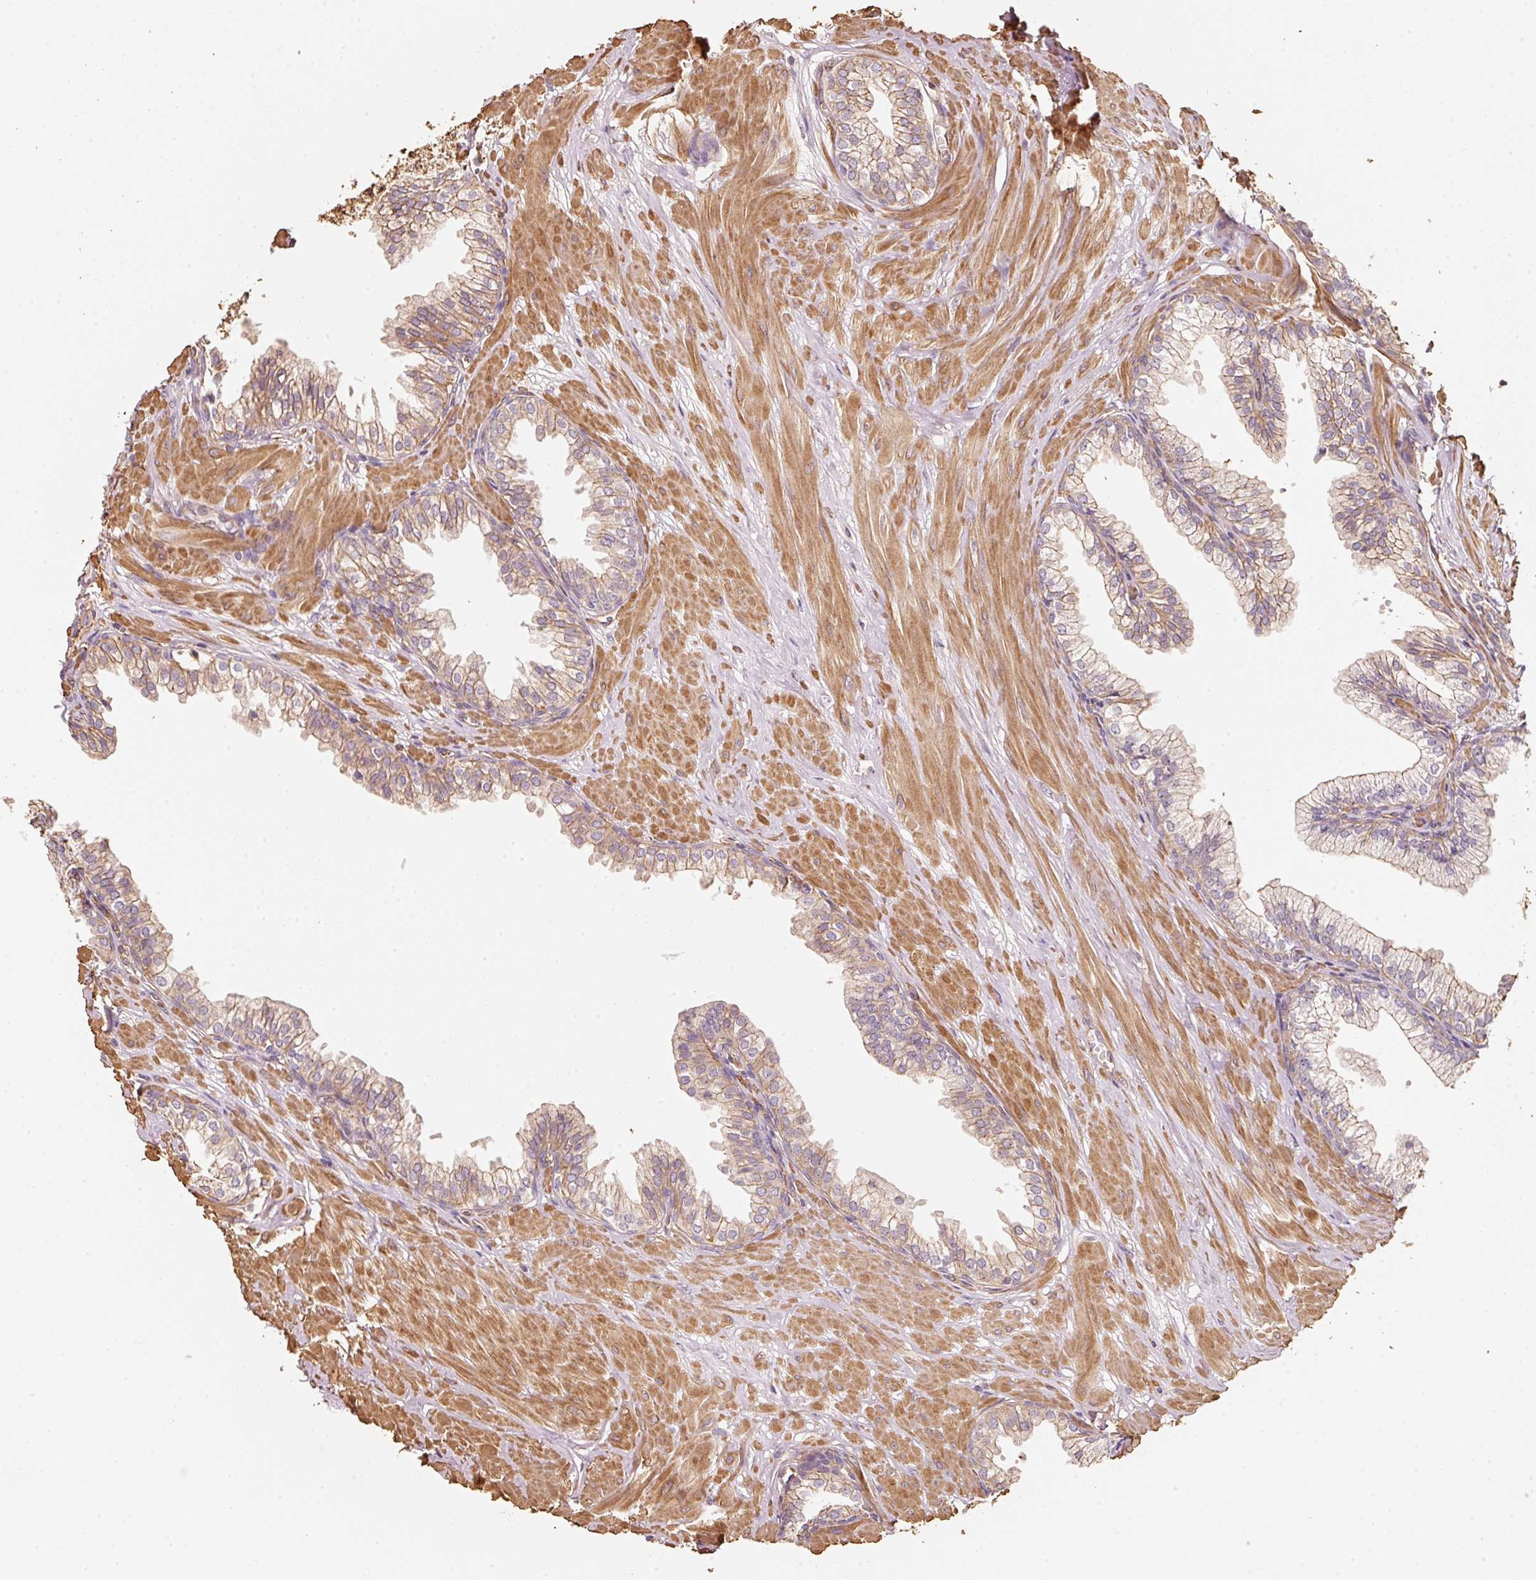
{"staining": {"intensity": "moderate", "quantity": ">75%", "location": "cytoplasmic/membranous"}, "tissue": "prostate", "cell_type": "Glandular cells", "image_type": "normal", "snomed": [{"axis": "morphology", "description": "Normal tissue, NOS"}, {"axis": "topography", "description": "Prostate"}, {"axis": "topography", "description": "Peripheral nerve tissue"}], "caption": "This photomicrograph shows immunohistochemistry (IHC) staining of benign human prostate, with medium moderate cytoplasmic/membranous positivity in about >75% of glandular cells.", "gene": "CEP95", "patient": {"sex": "male", "age": 55}}